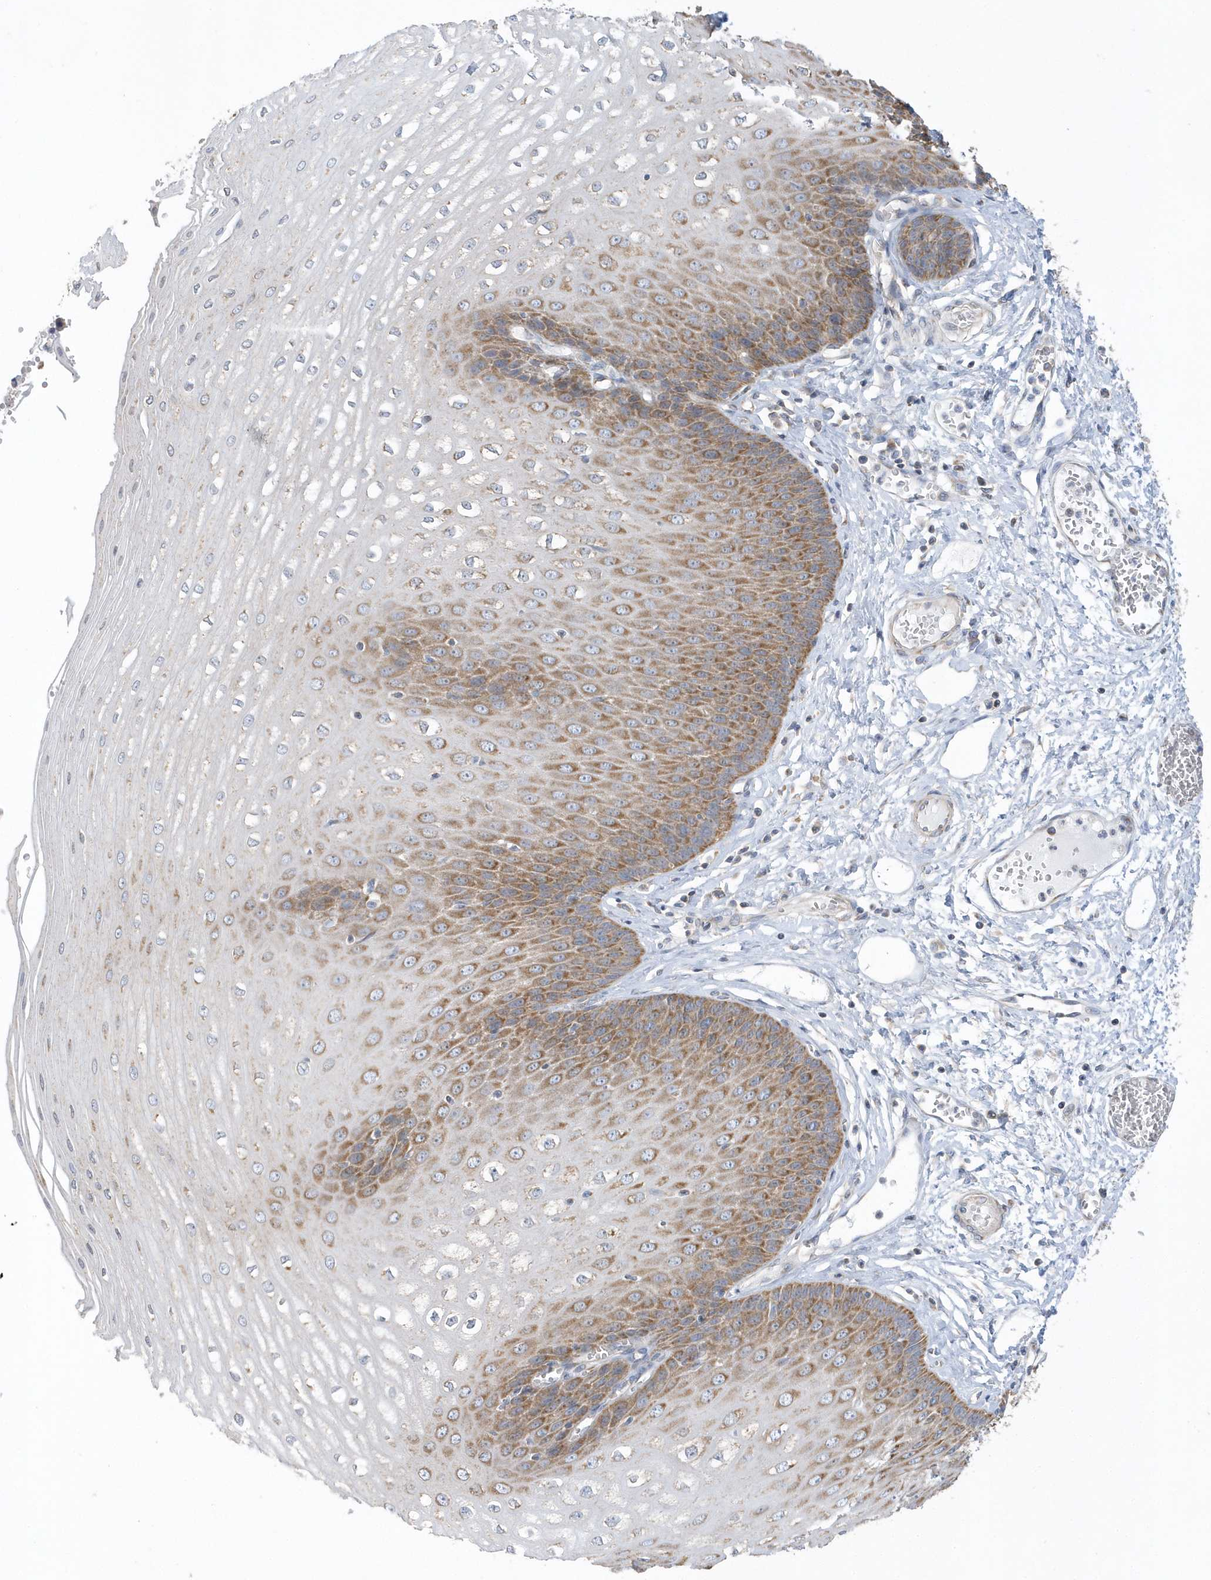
{"staining": {"intensity": "moderate", "quantity": ">75%", "location": "cytoplasmic/membranous"}, "tissue": "esophagus", "cell_type": "Squamous epithelial cells", "image_type": "normal", "snomed": [{"axis": "morphology", "description": "Normal tissue, NOS"}, {"axis": "topography", "description": "Esophagus"}], "caption": "Immunohistochemical staining of benign human esophagus displays >75% levels of moderate cytoplasmic/membranous protein staining in about >75% of squamous epithelial cells.", "gene": "SPATA5", "patient": {"sex": "male", "age": 60}}